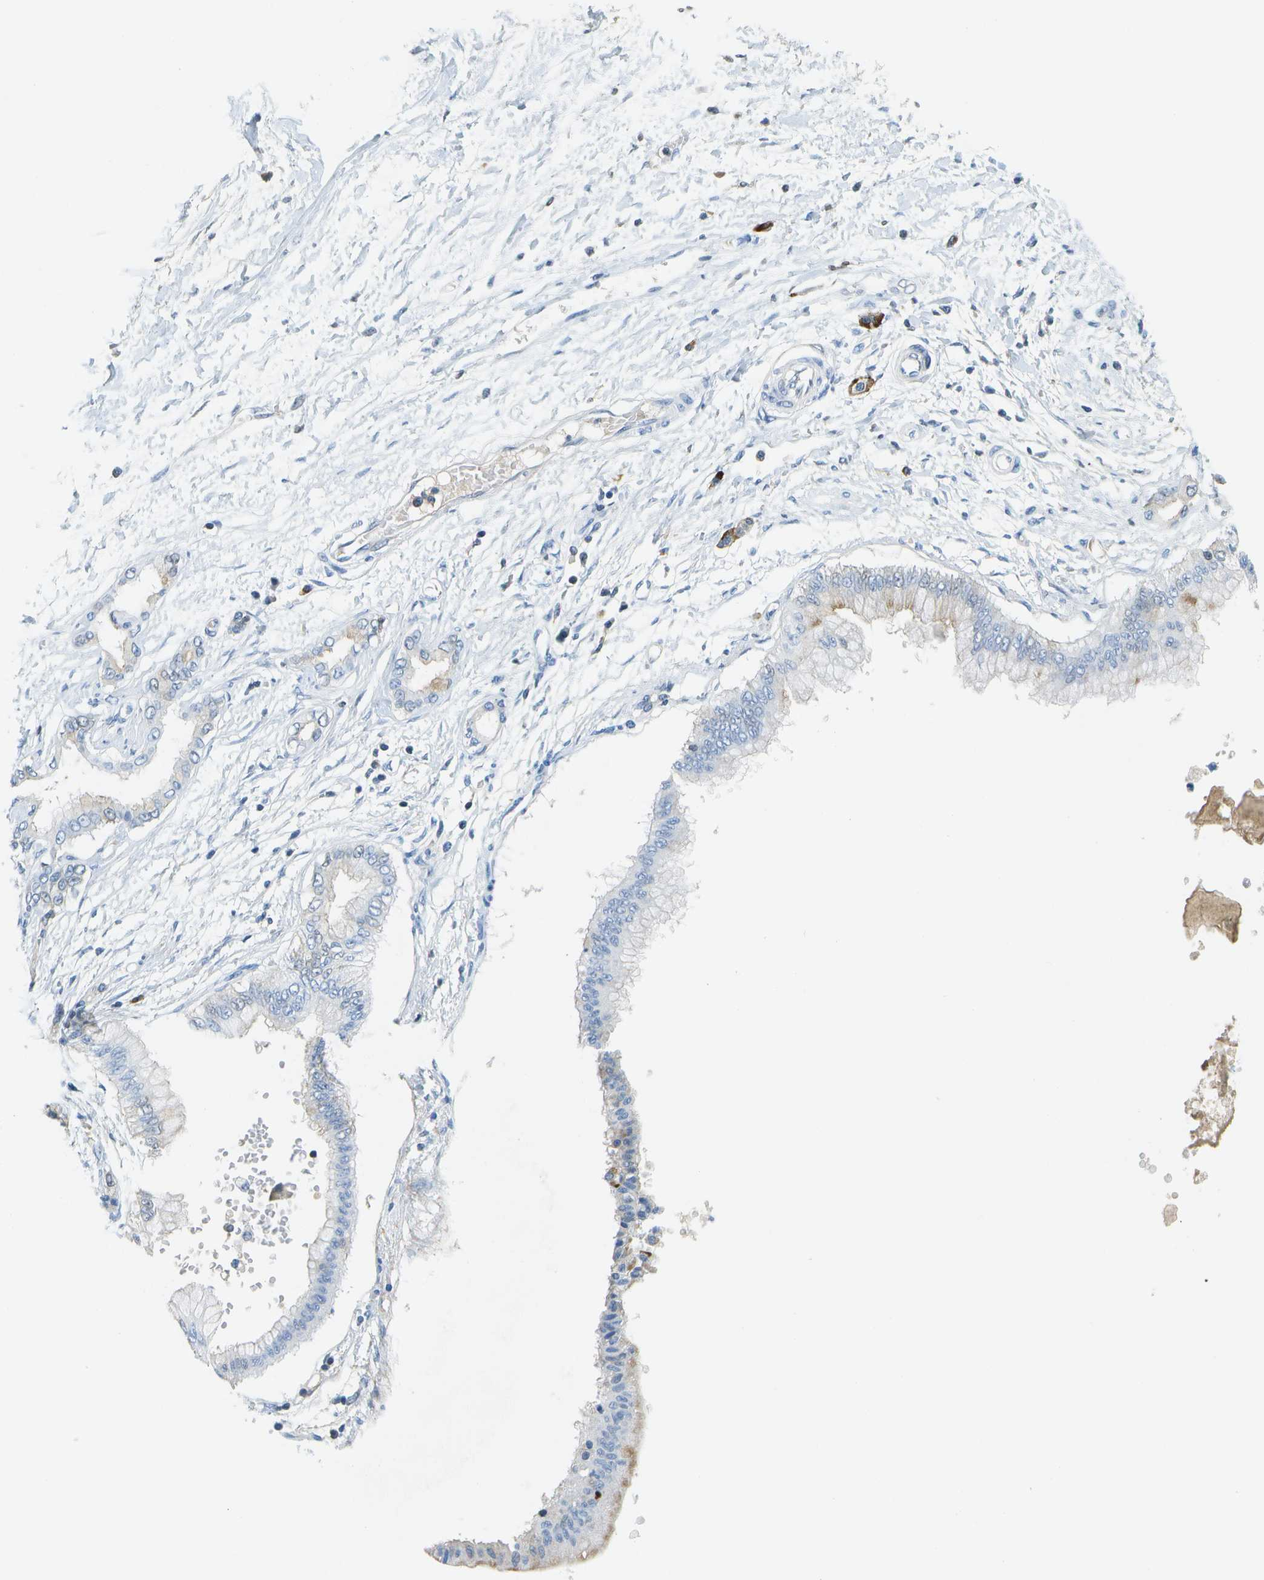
{"staining": {"intensity": "weak", "quantity": "<25%", "location": "cytoplasmic/membranous"}, "tissue": "pancreatic cancer", "cell_type": "Tumor cells", "image_type": "cancer", "snomed": [{"axis": "morphology", "description": "Adenocarcinoma, NOS"}, {"axis": "topography", "description": "Pancreas"}], "caption": "Adenocarcinoma (pancreatic) stained for a protein using immunohistochemistry exhibits no expression tumor cells.", "gene": "SERPINA1", "patient": {"sex": "male", "age": 56}}